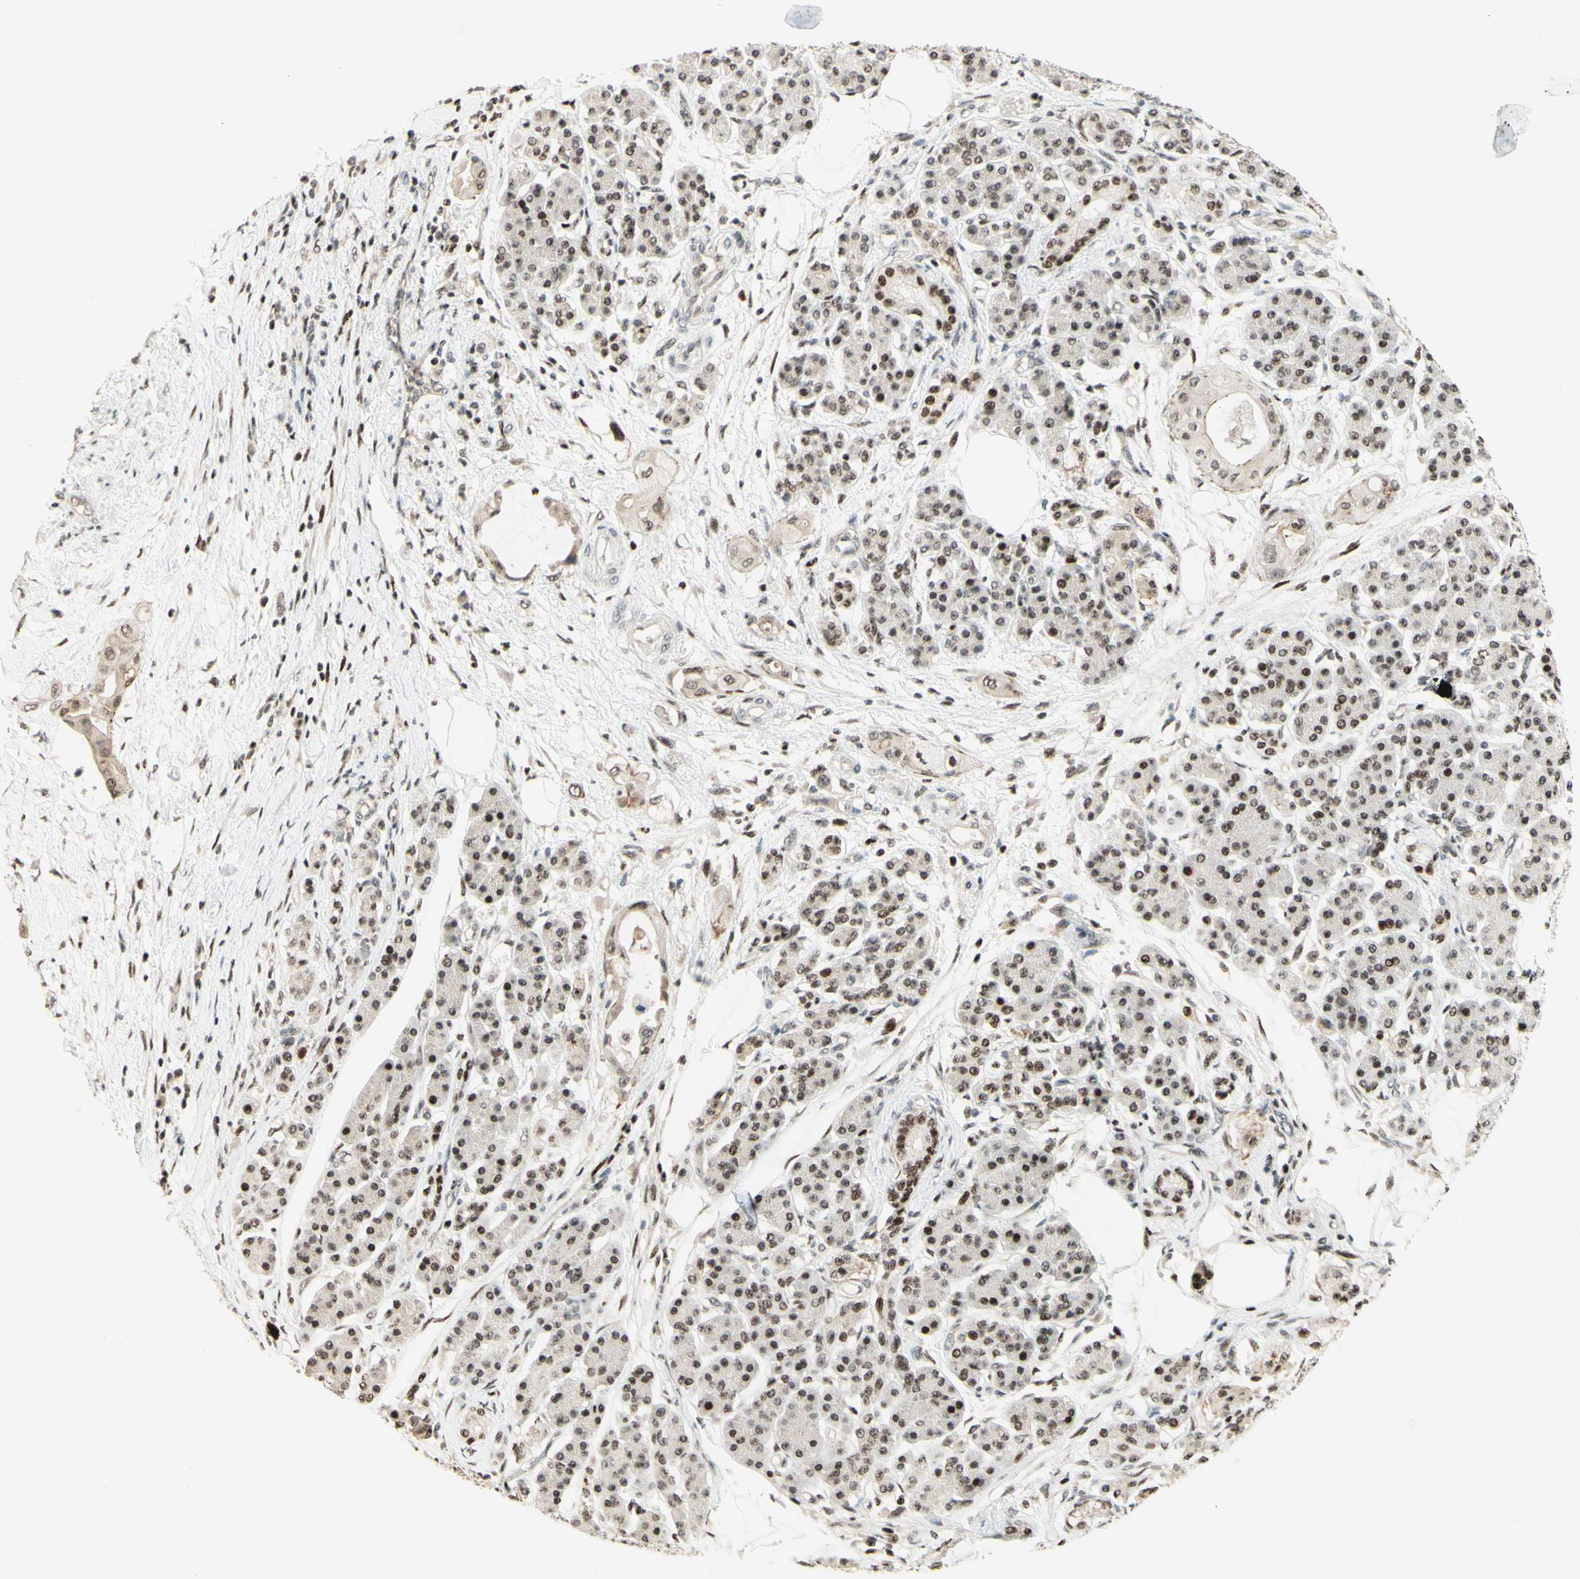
{"staining": {"intensity": "moderate", "quantity": ">75%", "location": "cytoplasmic/membranous,nuclear"}, "tissue": "pancreatic cancer", "cell_type": "Tumor cells", "image_type": "cancer", "snomed": [{"axis": "morphology", "description": "Adenocarcinoma, NOS"}, {"axis": "morphology", "description": "Adenocarcinoma, metastatic, NOS"}, {"axis": "topography", "description": "Lymph node"}, {"axis": "topography", "description": "Pancreas"}, {"axis": "topography", "description": "Duodenum"}], "caption": "Pancreatic cancer stained with DAB immunohistochemistry (IHC) shows medium levels of moderate cytoplasmic/membranous and nuclear expression in approximately >75% of tumor cells.", "gene": "CDKL5", "patient": {"sex": "female", "age": 64}}